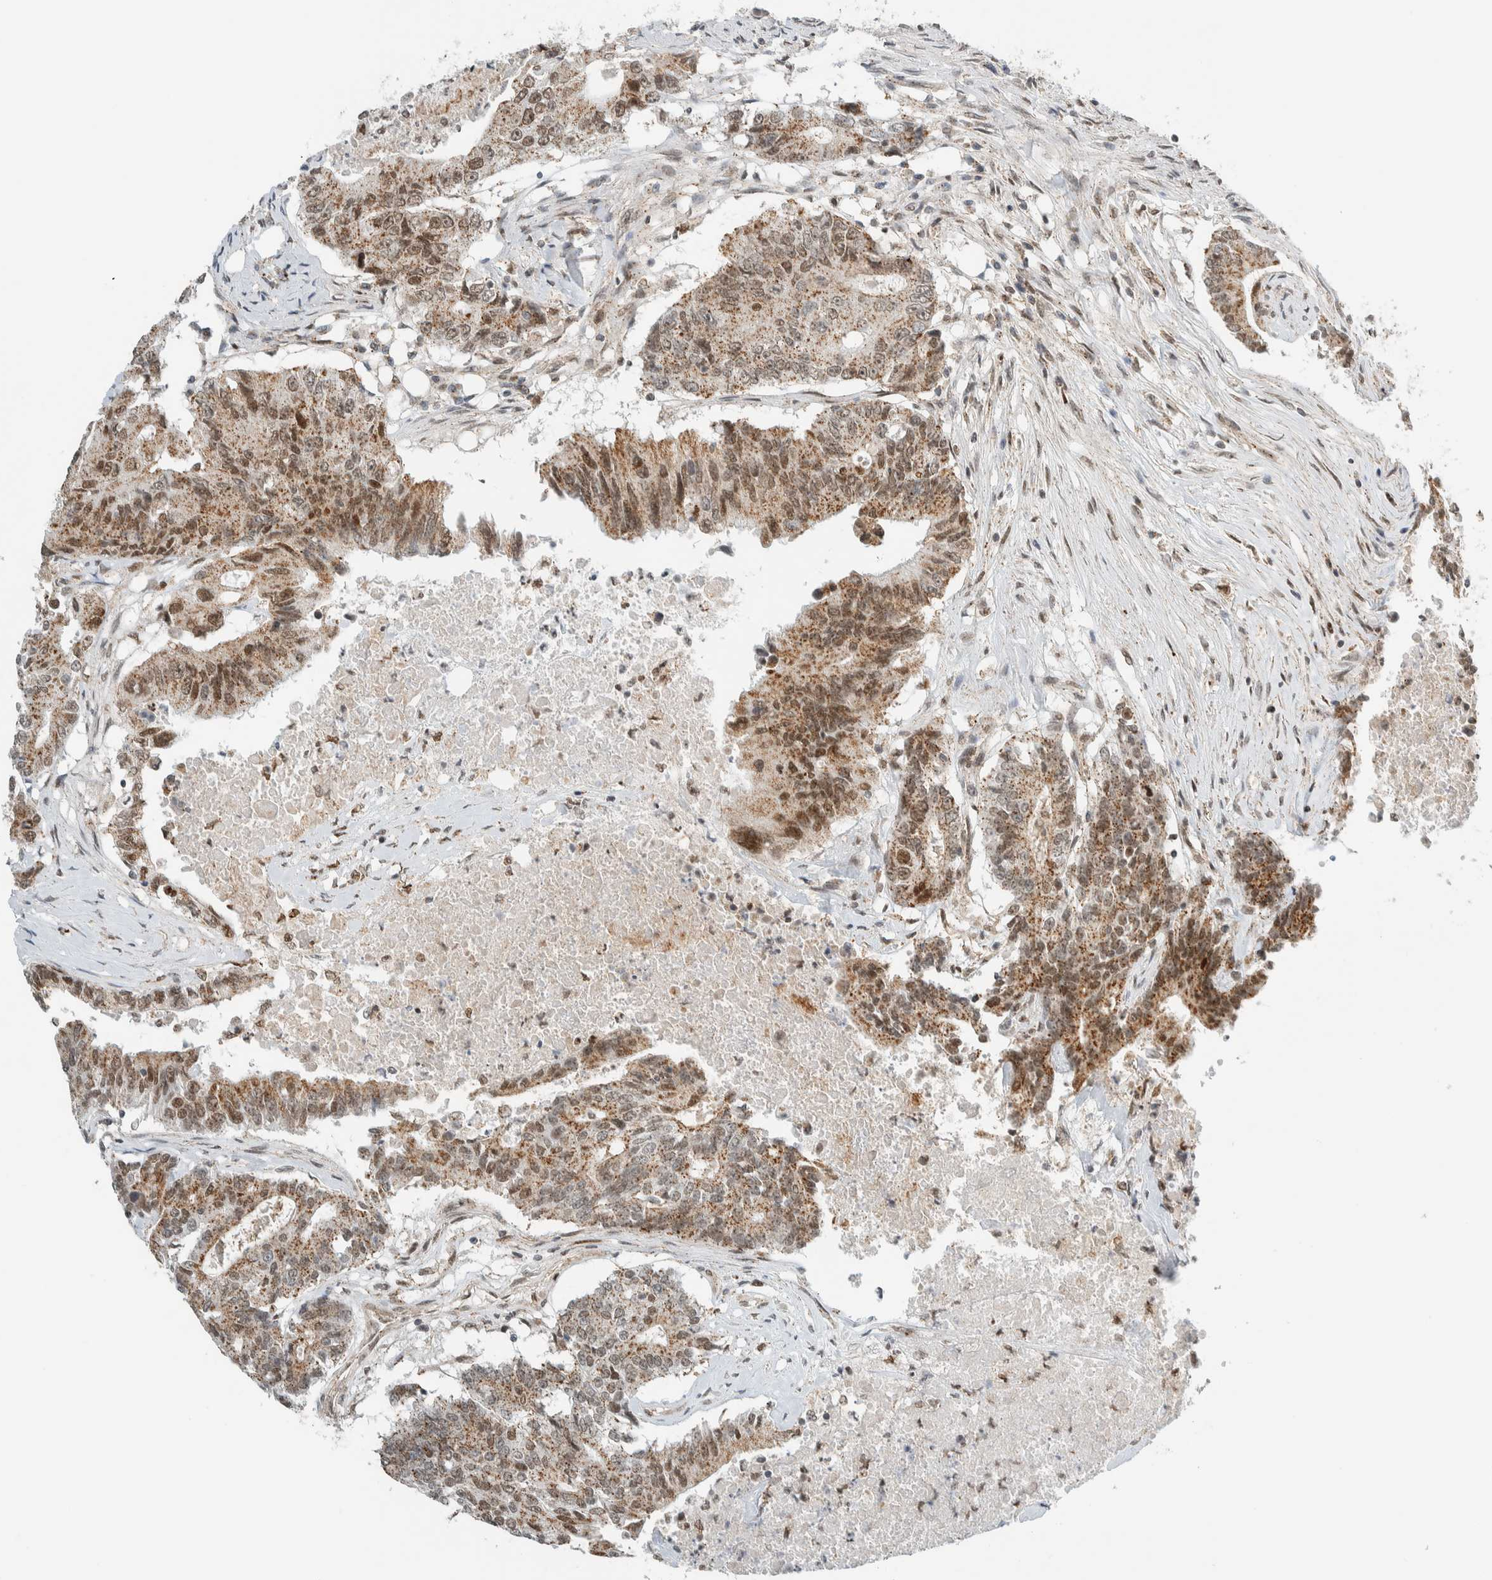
{"staining": {"intensity": "moderate", "quantity": ">75%", "location": "cytoplasmic/membranous,nuclear"}, "tissue": "colorectal cancer", "cell_type": "Tumor cells", "image_type": "cancer", "snomed": [{"axis": "morphology", "description": "Adenocarcinoma, NOS"}, {"axis": "topography", "description": "Colon"}], "caption": "Colorectal adenocarcinoma stained for a protein (brown) demonstrates moderate cytoplasmic/membranous and nuclear positive staining in approximately >75% of tumor cells.", "gene": "TFE3", "patient": {"sex": "female", "age": 77}}